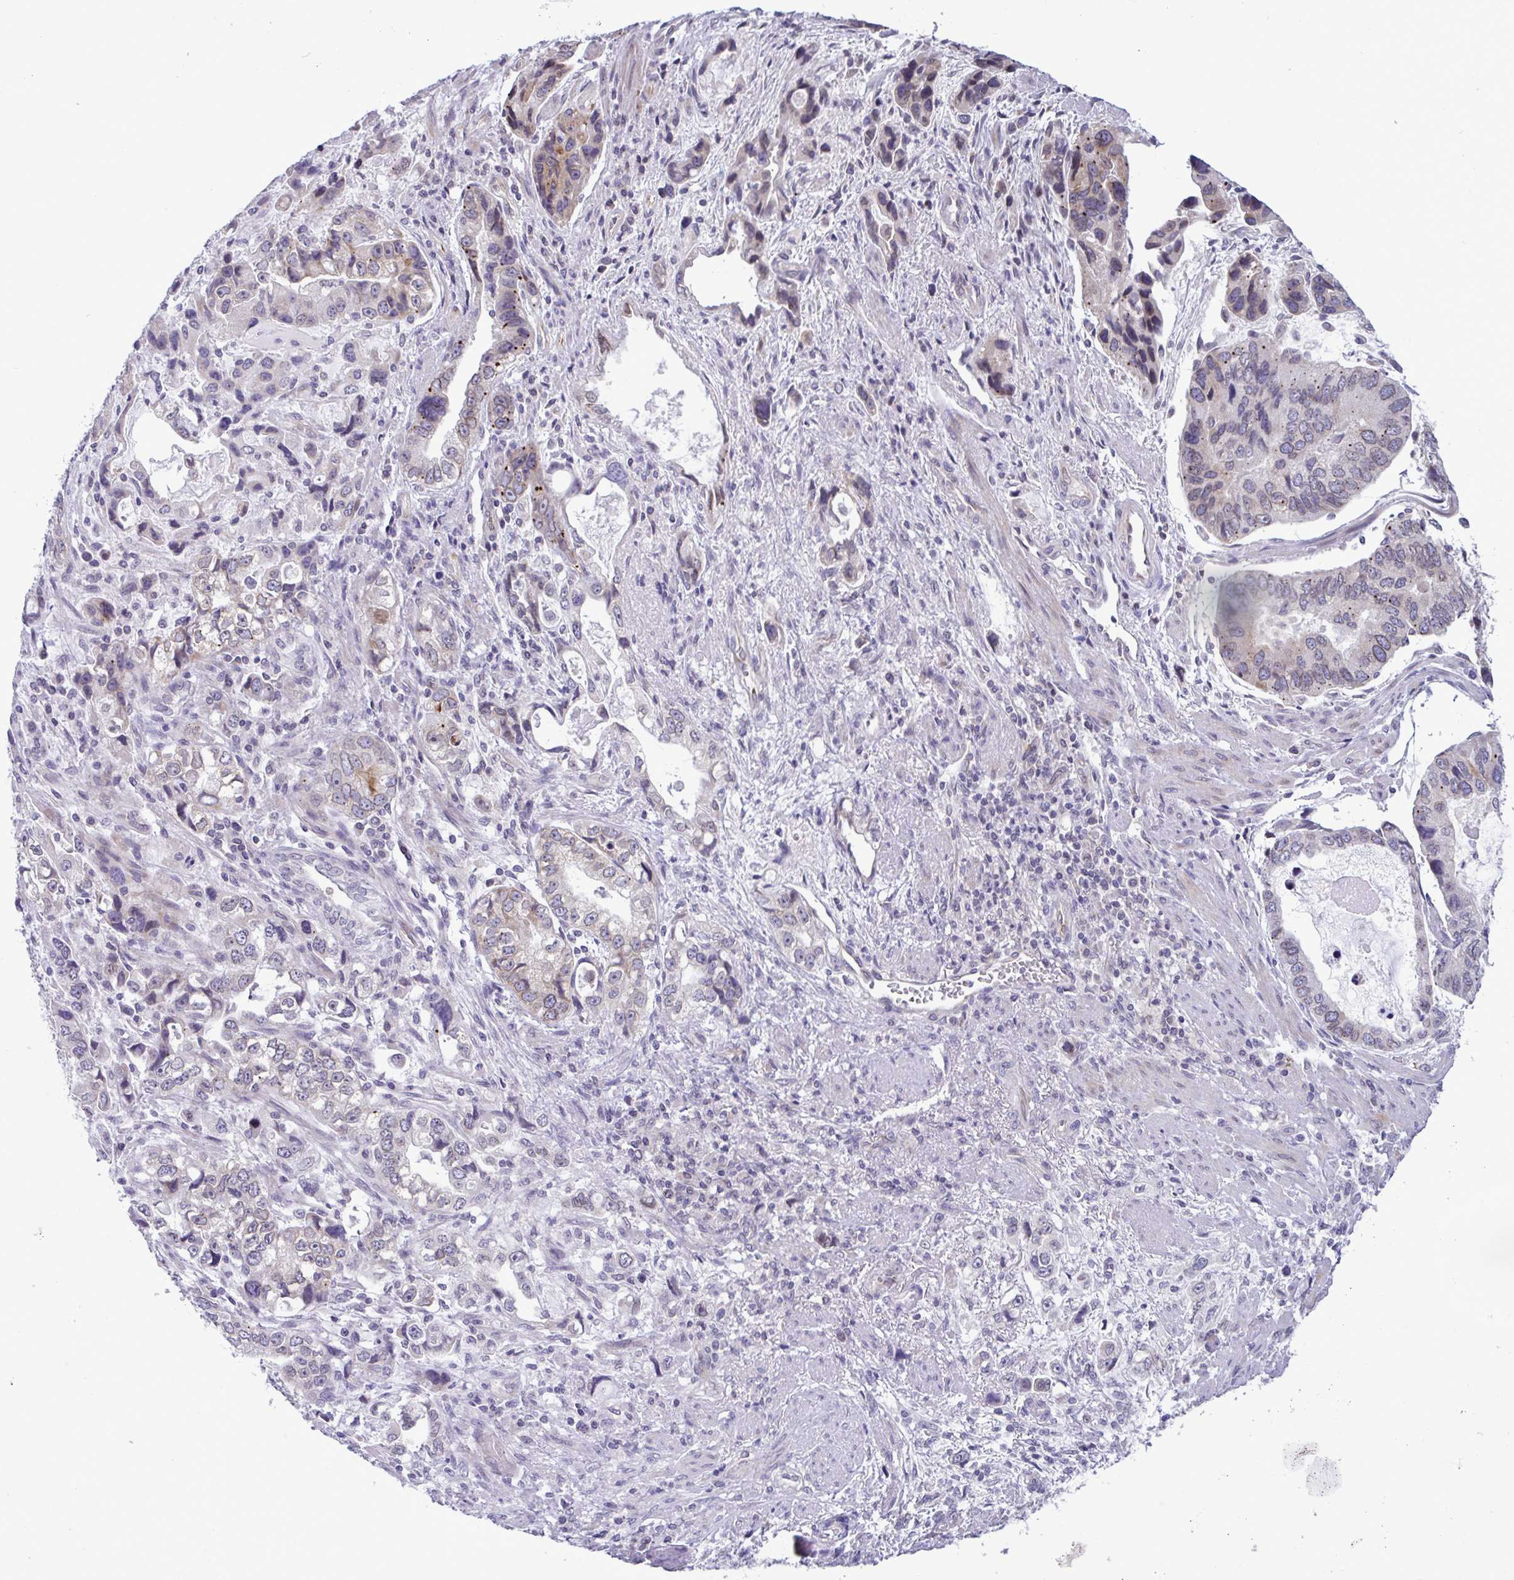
{"staining": {"intensity": "weak", "quantity": "<25%", "location": "cytoplasmic/membranous"}, "tissue": "stomach cancer", "cell_type": "Tumor cells", "image_type": "cancer", "snomed": [{"axis": "morphology", "description": "Adenocarcinoma, NOS"}, {"axis": "topography", "description": "Stomach, lower"}], "caption": "An image of human stomach cancer is negative for staining in tumor cells. Brightfield microscopy of IHC stained with DAB (3,3'-diaminobenzidine) (brown) and hematoxylin (blue), captured at high magnification.", "gene": "DOCK11", "patient": {"sex": "female", "age": 93}}